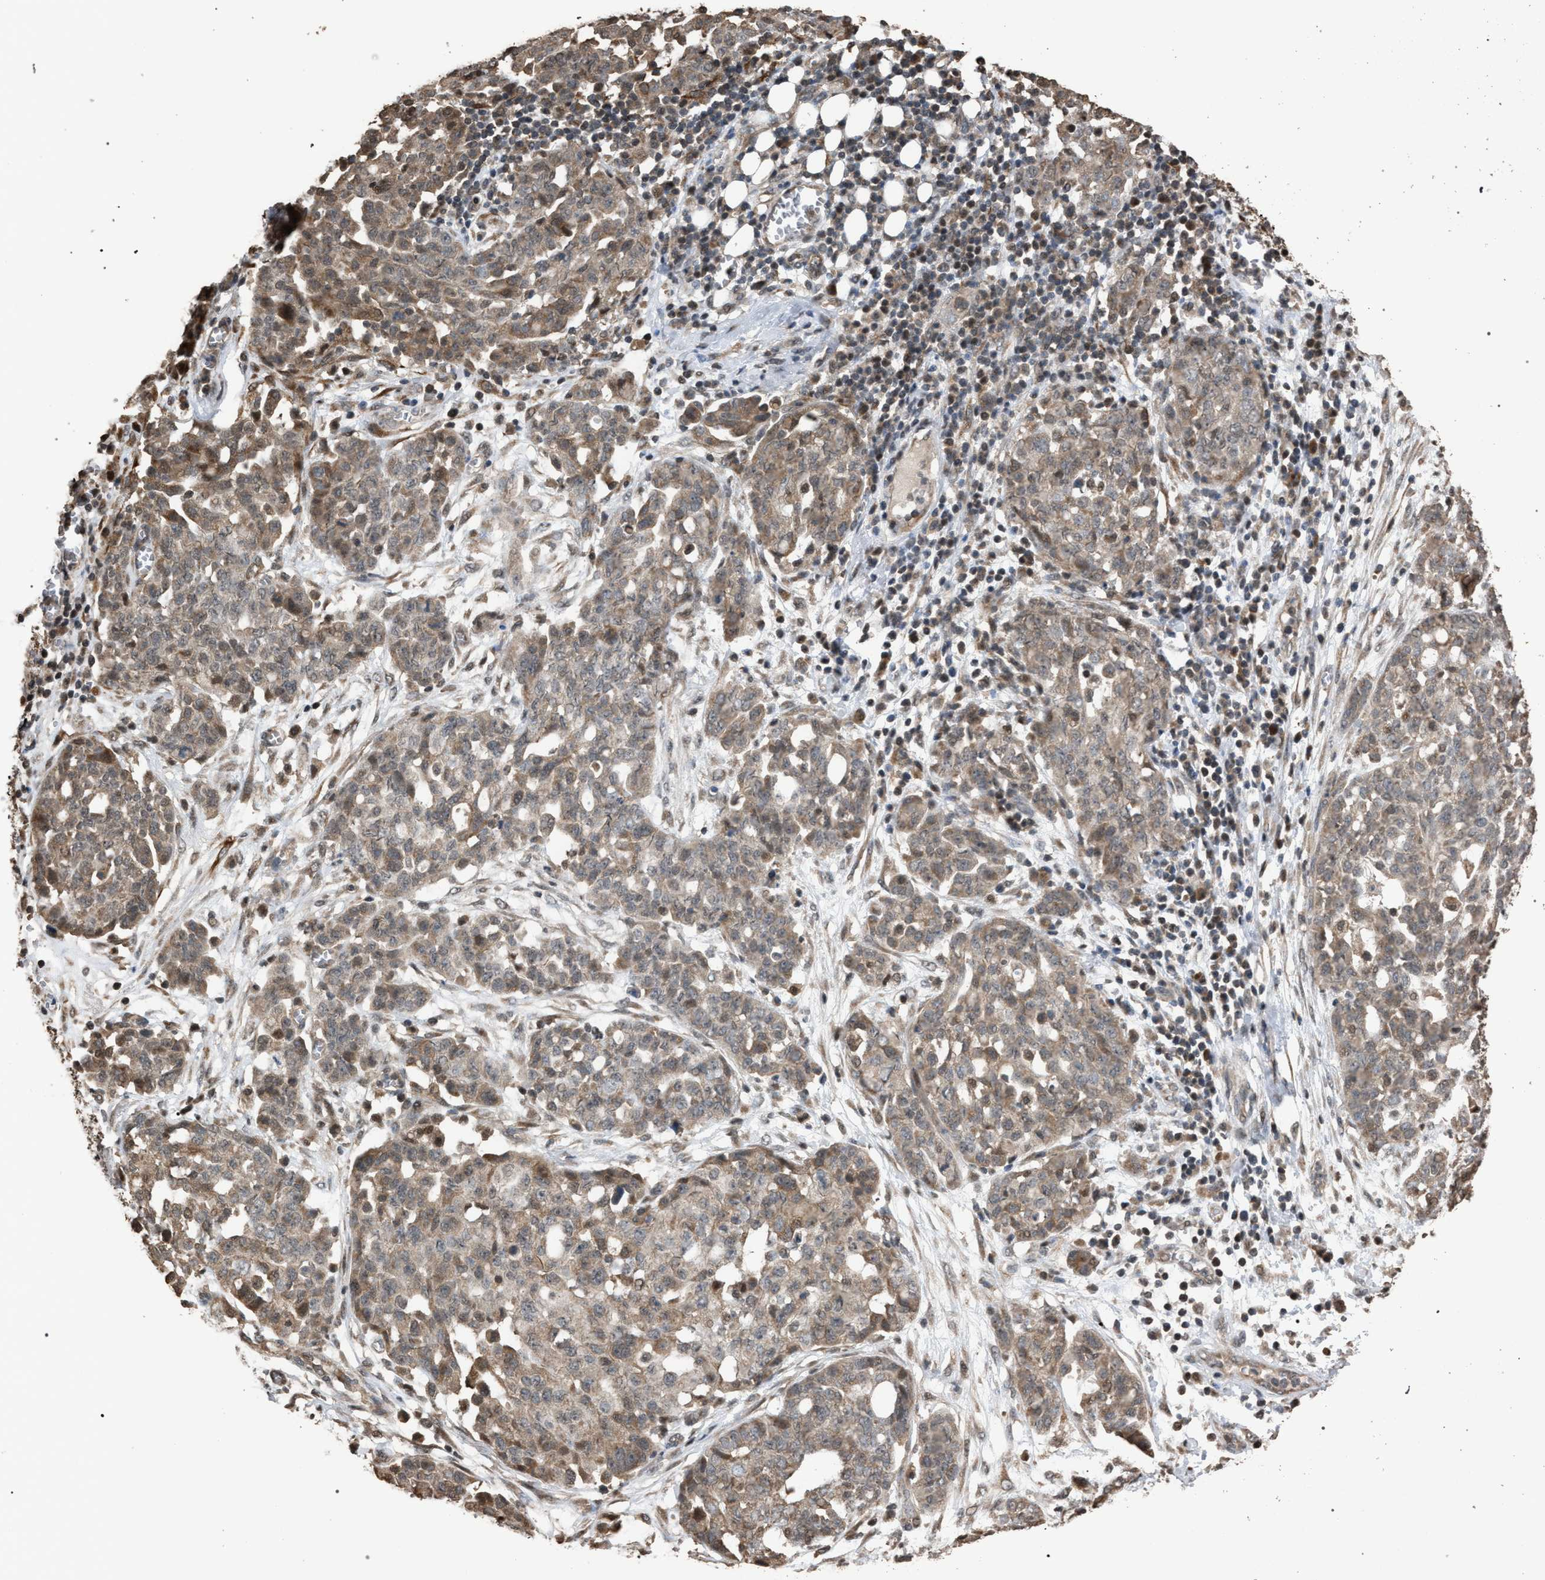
{"staining": {"intensity": "weak", "quantity": ">75%", "location": "cytoplasmic/membranous"}, "tissue": "ovarian cancer", "cell_type": "Tumor cells", "image_type": "cancer", "snomed": [{"axis": "morphology", "description": "Cystadenocarcinoma, serous, NOS"}, {"axis": "topography", "description": "Soft tissue"}, {"axis": "topography", "description": "Ovary"}], "caption": "Immunohistochemistry of human ovarian cancer (serous cystadenocarcinoma) displays low levels of weak cytoplasmic/membranous positivity in approximately >75% of tumor cells.", "gene": "NAA35", "patient": {"sex": "female", "age": 57}}